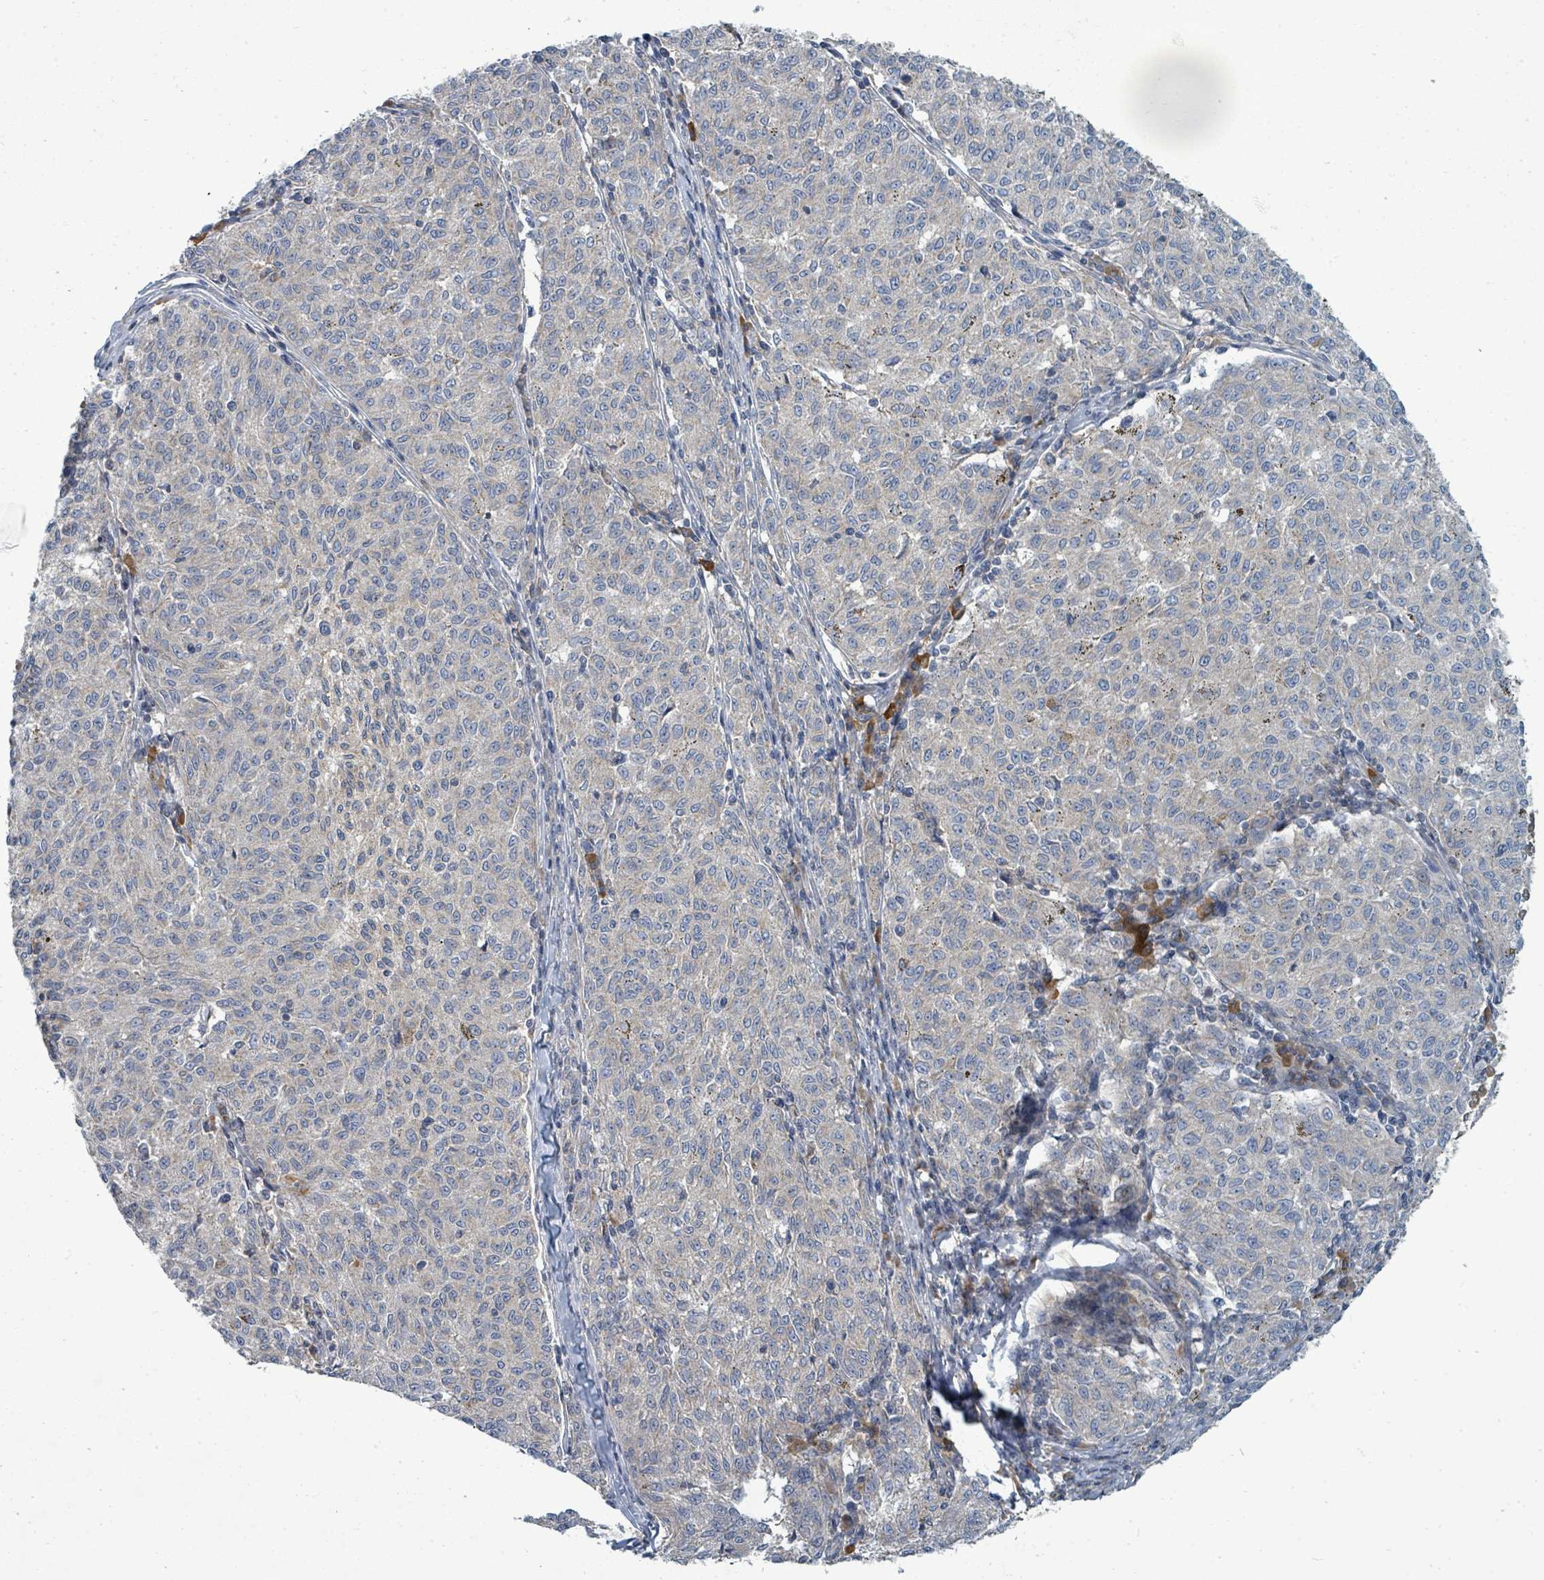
{"staining": {"intensity": "negative", "quantity": "none", "location": "none"}, "tissue": "melanoma", "cell_type": "Tumor cells", "image_type": "cancer", "snomed": [{"axis": "morphology", "description": "Malignant melanoma, NOS"}, {"axis": "topography", "description": "Skin"}], "caption": "Tumor cells are negative for protein expression in human melanoma. The staining is performed using DAB (3,3'-diaminobenzidine) brown chromogen with nuclei counter-stained in using hematoxylin.", "gene": "SLC25A23", "patient": {"sex": "female", "age": 72}}